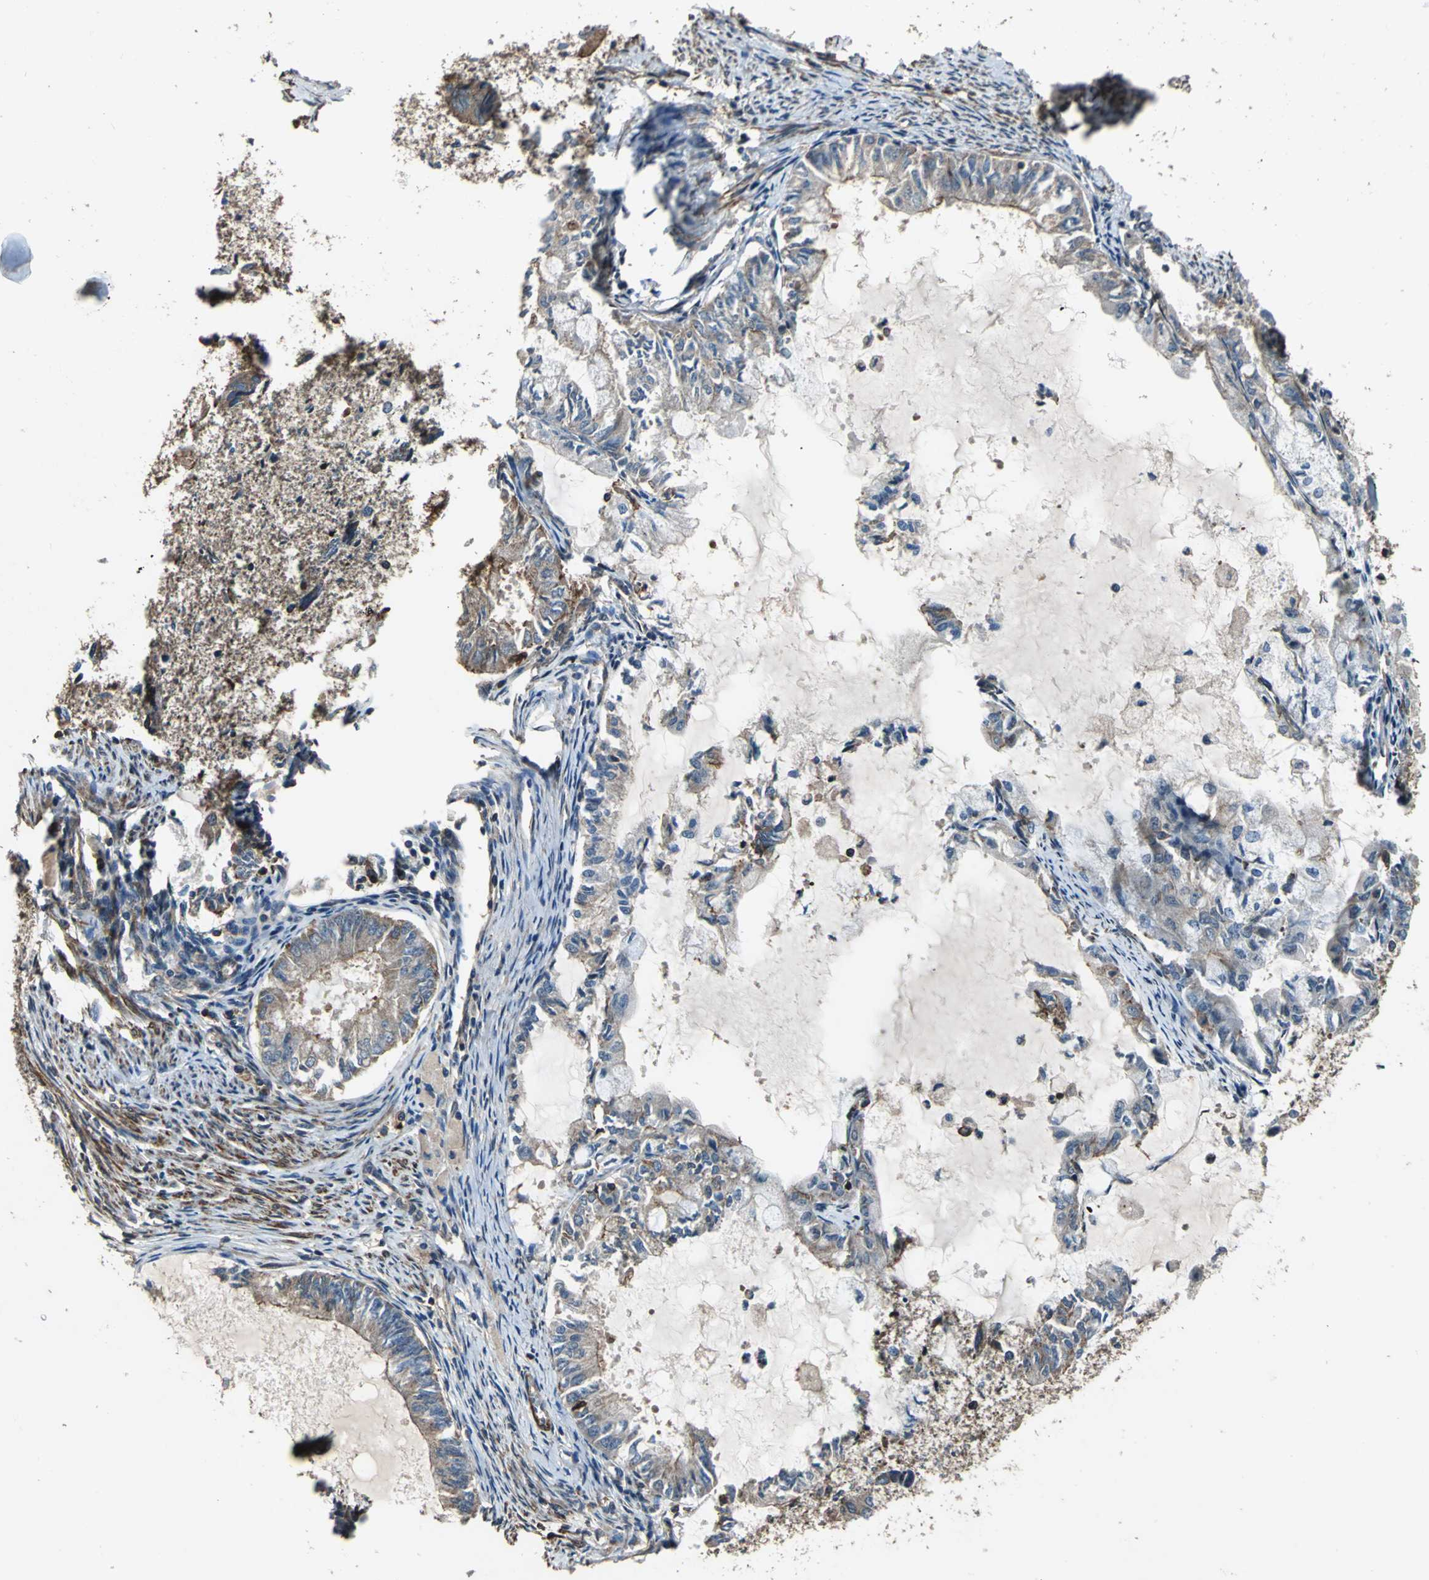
{"staining": {"intensity": "moderate", "quantity": ">75%", "location": "cytoplasmic/membranous"}, "tissue": "endometrial cancer", "cell_type": "Tumor cells", "image_type": "cancer", "snomed": [{"axis": "morphology", "description": "Adenocarcinoma, NOS"}, {"axis": "topography", "description": "Endometrium"}], "caption": "The photomicrograph shows a brown stain indicating the presence of a protein in the cytoplasmic/membranous of tumor cells in adenocarcinoma (endometrial).", "gene": "PARVA", "patient": {"sex": "female", "age": 86}}